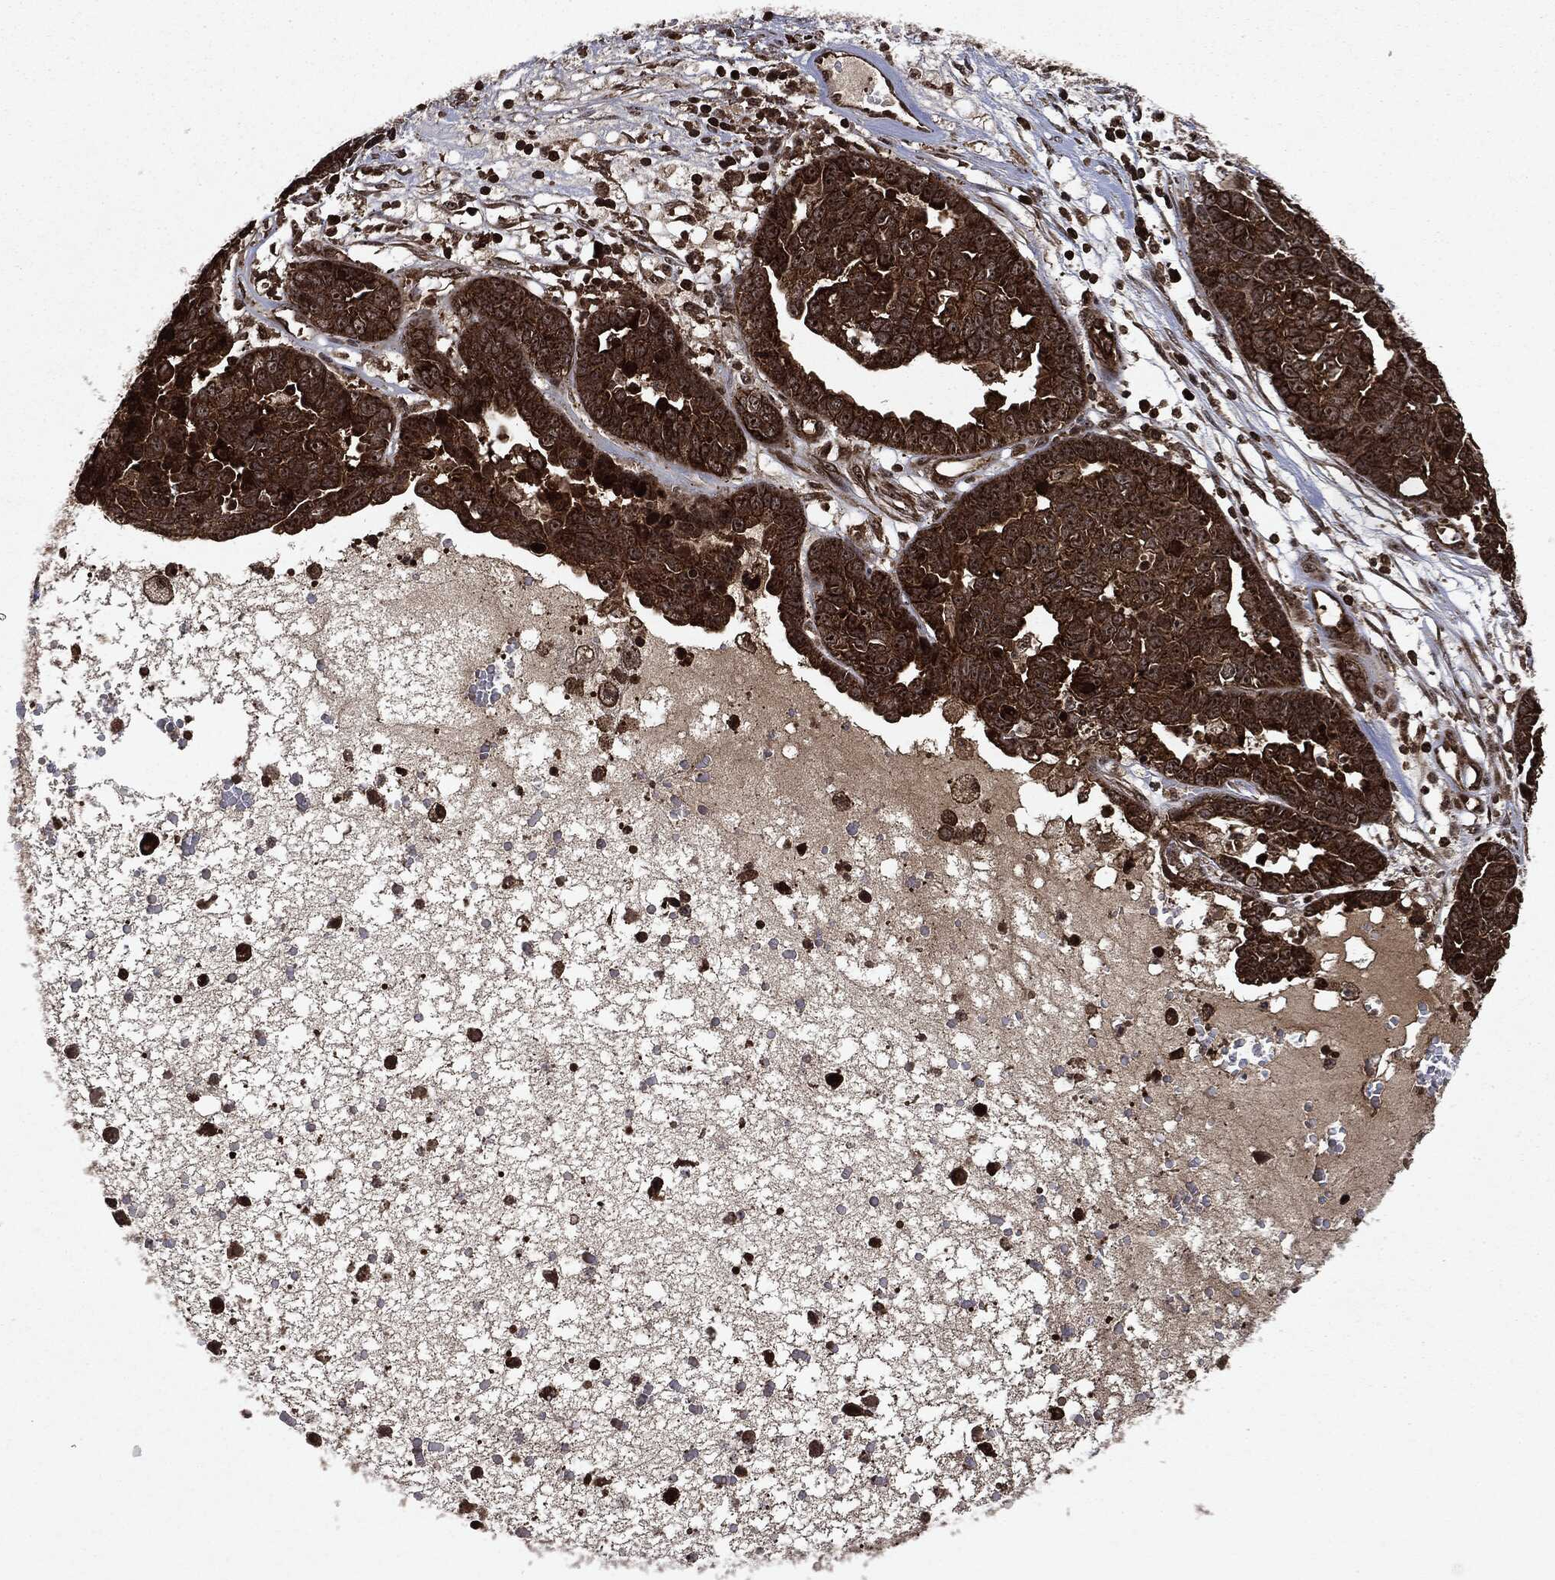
{"staining": {"intensity": "strong", "quantity": ">75%", "location": "cytoplasmic/membranous"}, "tissue": "ovarian cancer", "cell_type": "Tumor cells", "image_type": "cancer", "snomed": [{"axis": "morphology", "description": "Cystadenocarcinoma, serous, NOS"}, {"axis": "topography", "description": "Ovary"}], "caption": "Tumor cells show high levels of strong cytoplasmic/membranous expression in approximately >75% of cells in human ovarian cancer. Using DAB (3,3'-diaminobenzidine) (brown) and hematoxylin (blue) stains, captured at high magnification using brightfield microscopy.", "gene": "CARD6", "patient": {"sex": "female", "age": 87}}